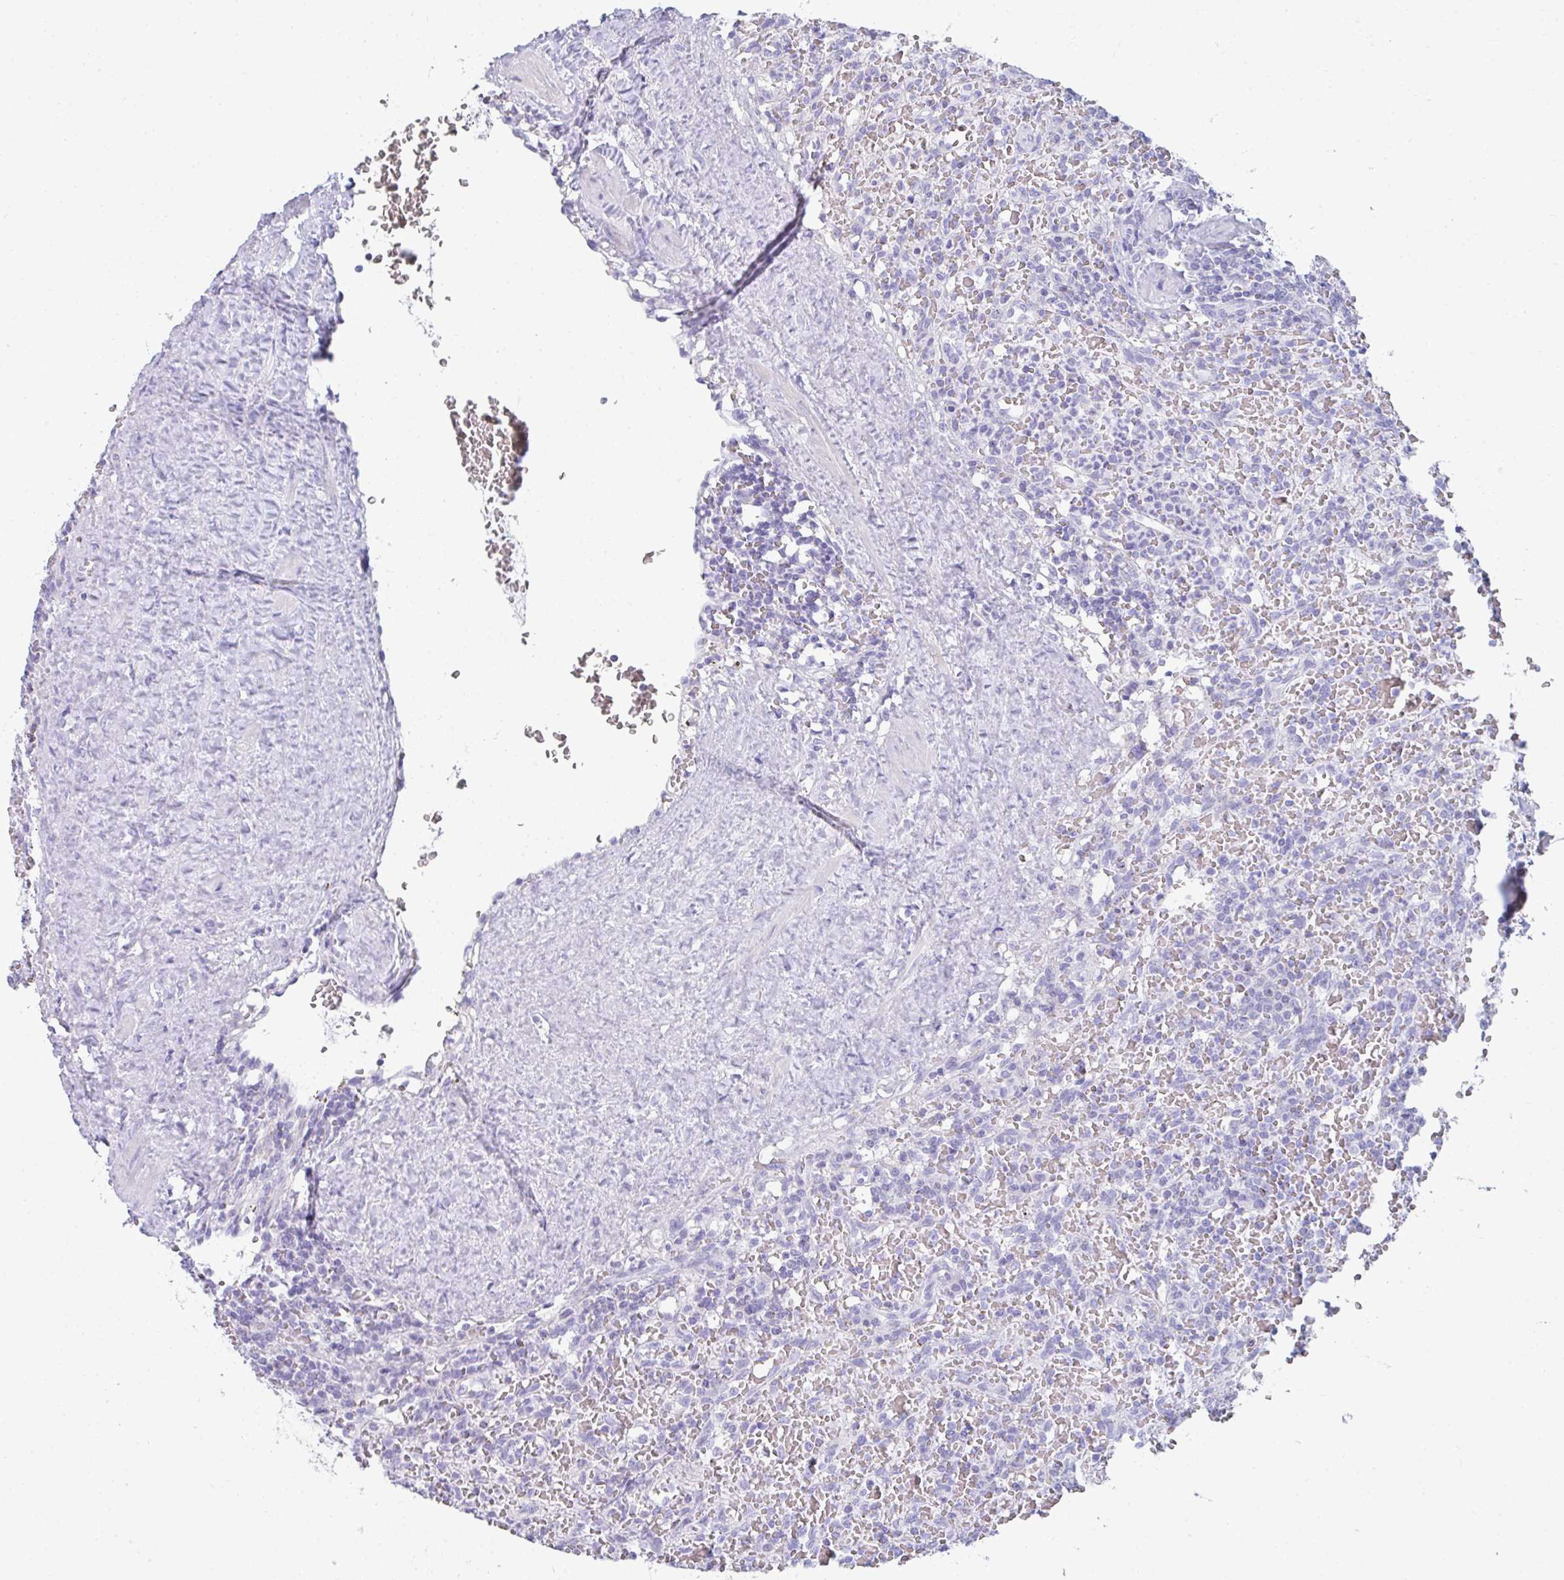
{"staining": {"intensity": "negative", "quantity": "none", "location": "none"}, "tissue": "lymphoma", "cell_type": "Tumor cells", "image_type": "cancer", "snomed": [{"axis": "morphology", "description": "Malignant lymphoma, non-Hodgkin's type, Low grade"}, {"axis": "topography", "description": "Spleen"}], "caption": "Human low-grade malignant lymphoma, non-Hodgkin's type stained for a protein using IHC shows no positivity in tumor cells.", "gene": "RLF", "patient": {"sex": "female", "age": 64}}